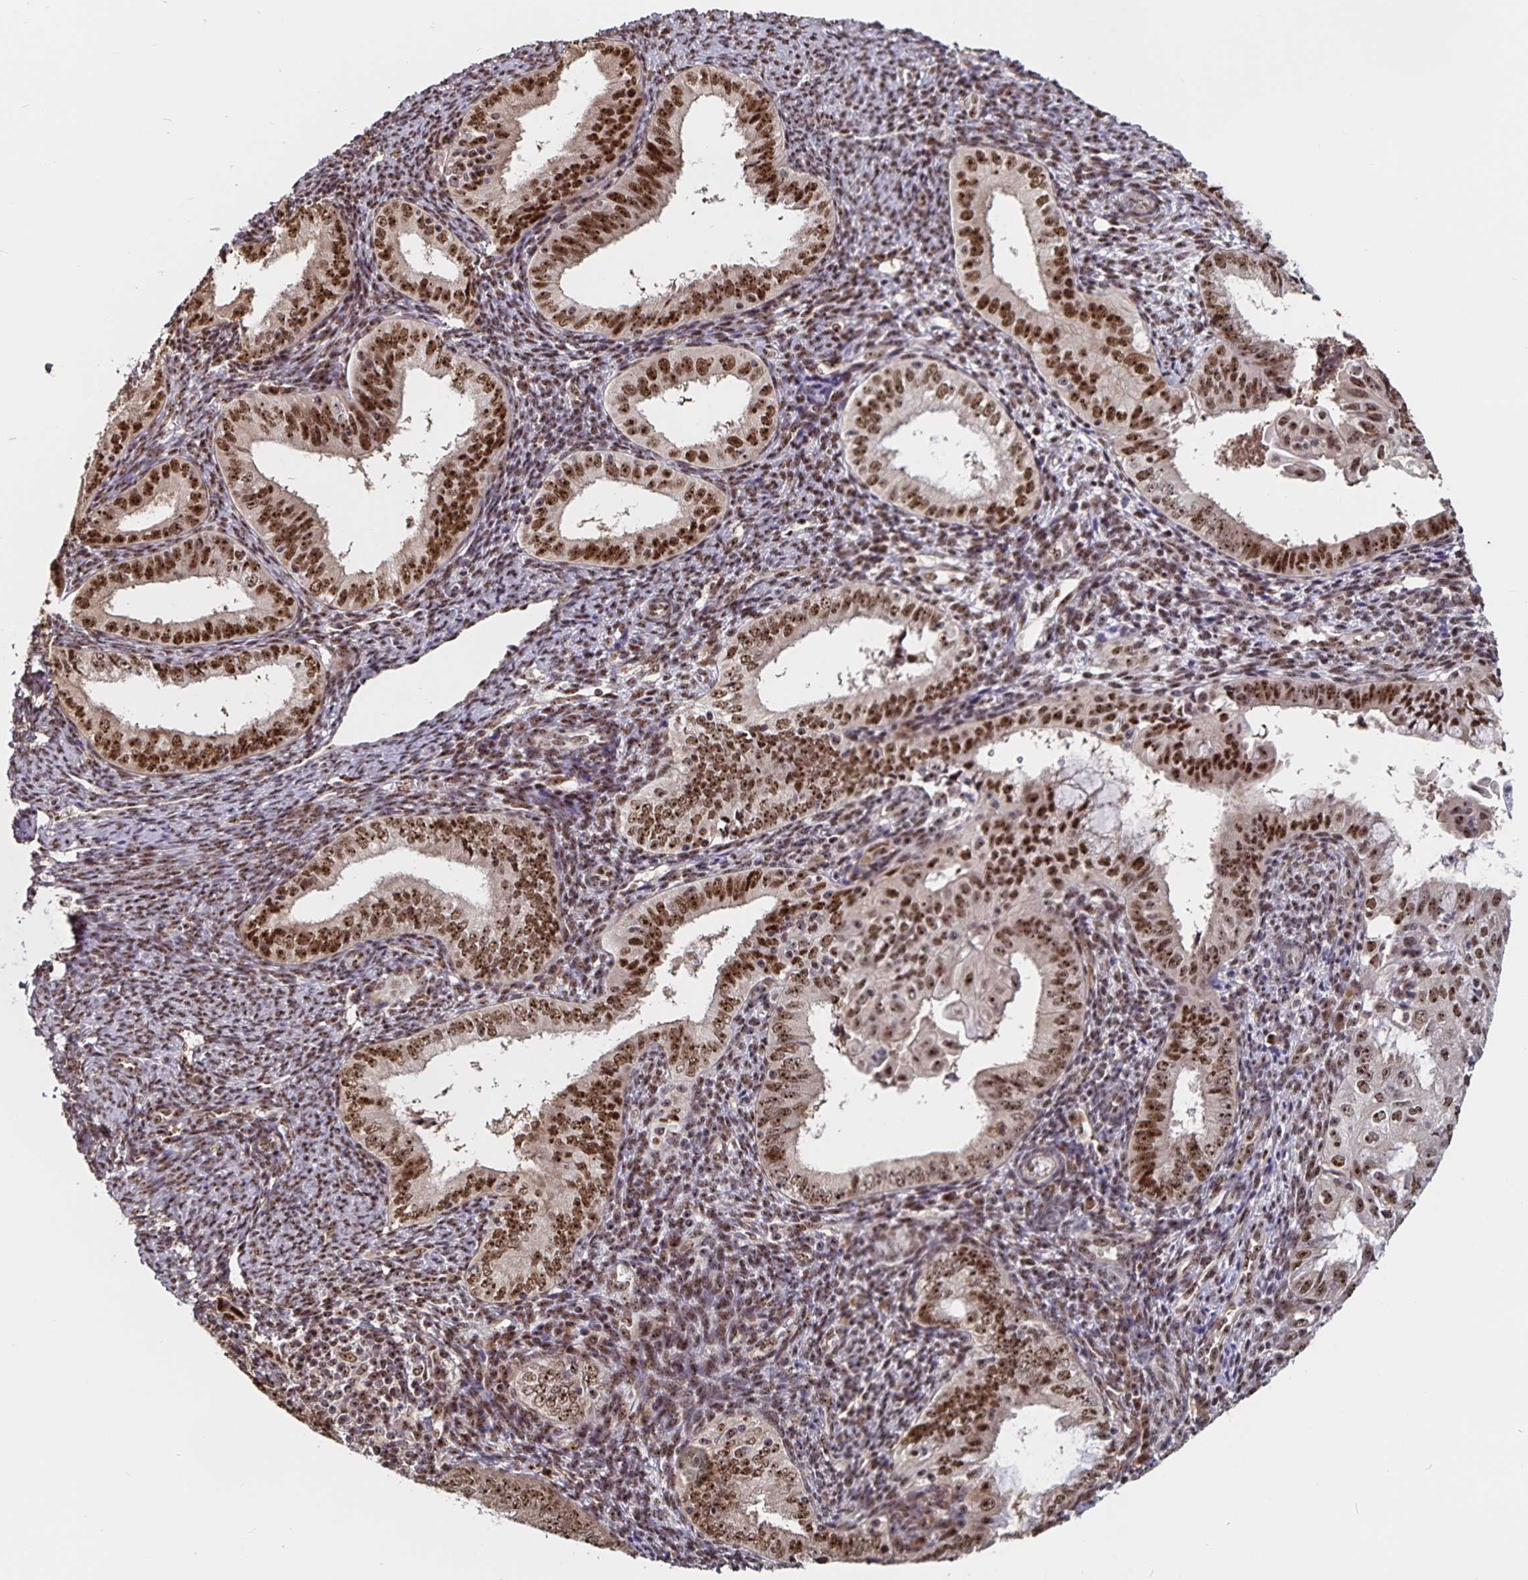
{"staining": {"intensity": "strong", "quantity": ">75%", "location": "nuclear"}, "tissue": "endometrial cancer", "cell_type": "Tumor cells", "image_type": "cancer", "snomed": [{"axis": "morphology", "description": "Adenocarcinoma, NOS"}, {"axis": "topography", "description": "Endometrium"}], "caption": "The histopathology image reveals staining of endometrial cancer (adenocarcinoma), revealing strong nuclear protein positivity (brown color) within tumor cells.", "gene": "LAS1L", "patient": {"sex": "female", "age": 55}}